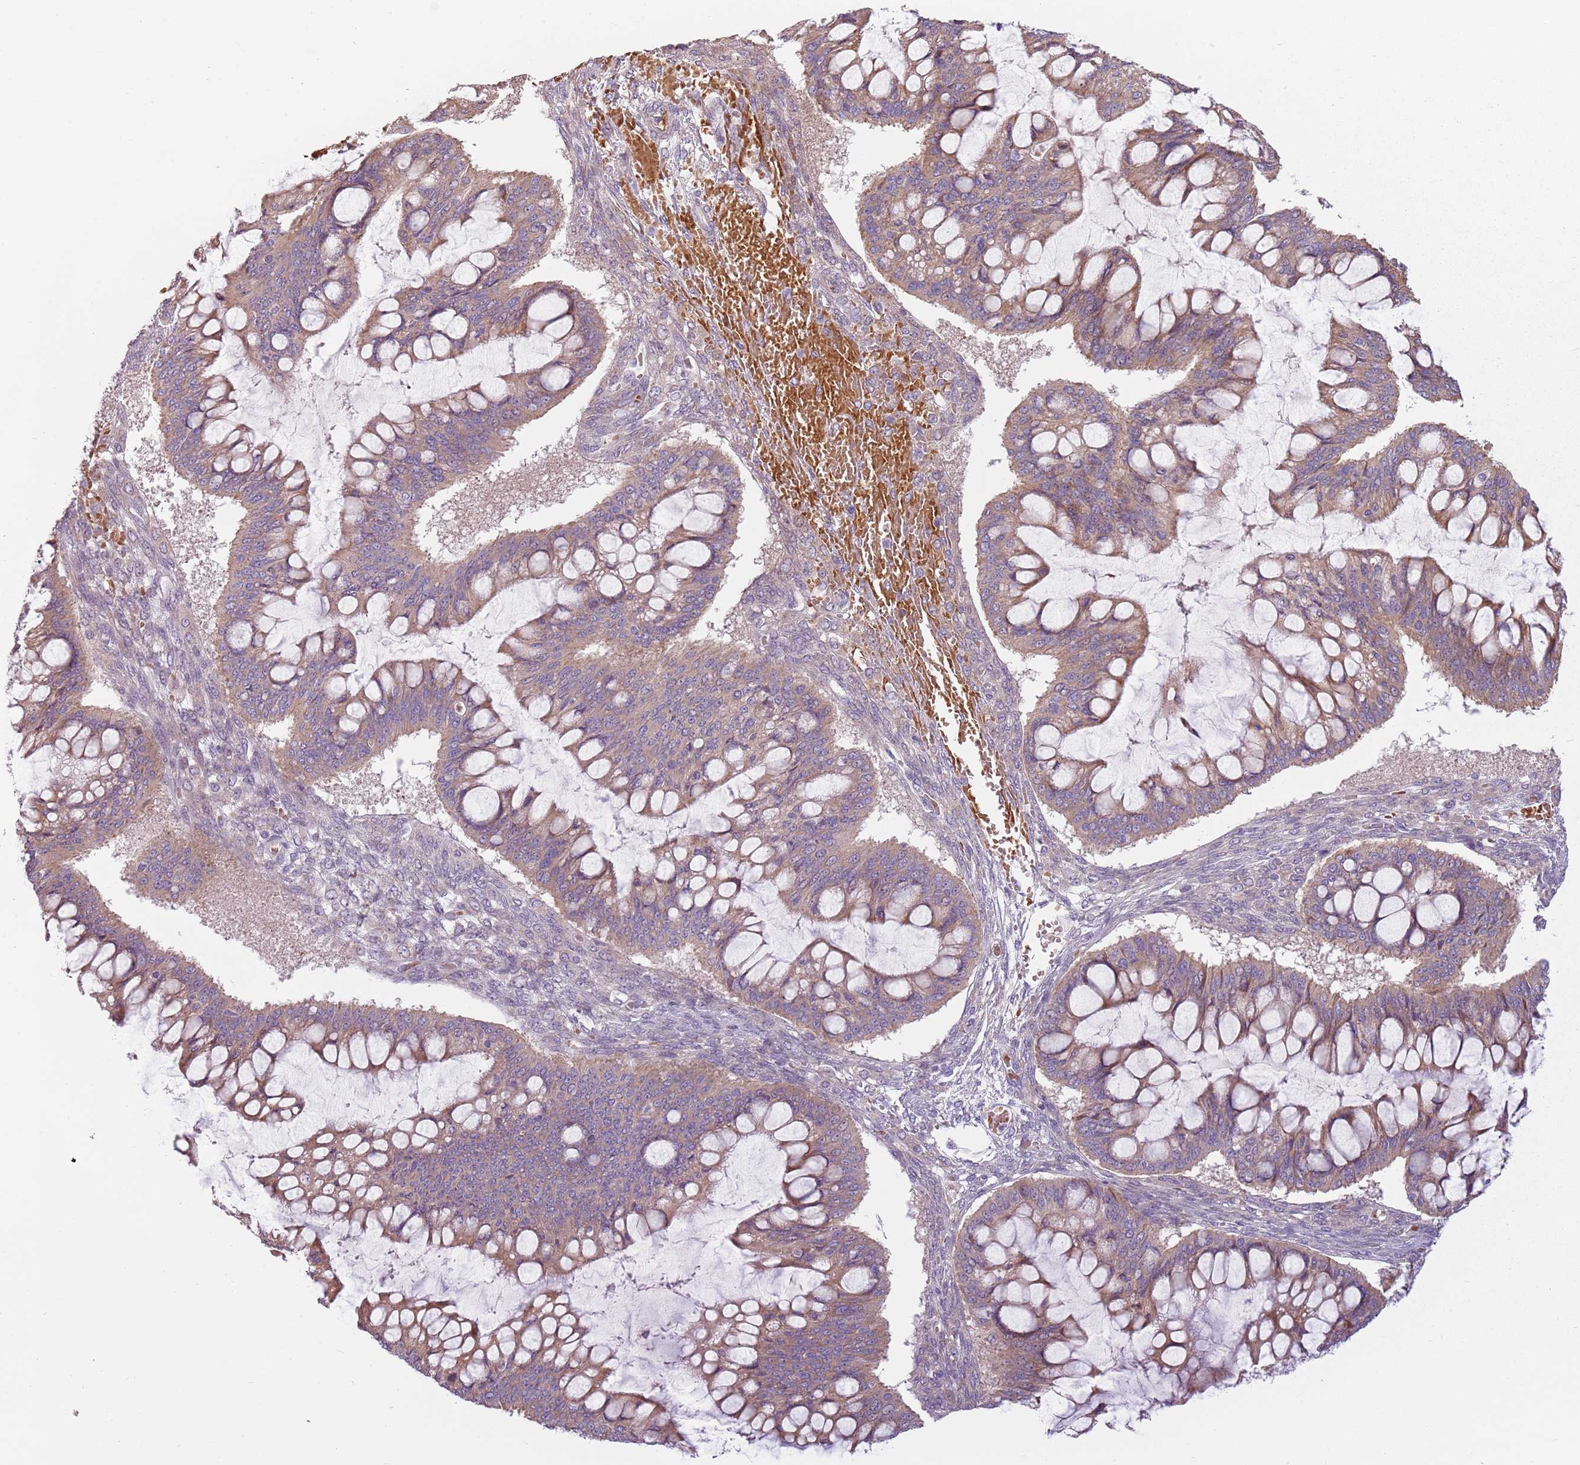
{"staining": {"intensity": "moderate", "quantity": ">75%", "location": "cytoplasmic/membranous"}, "tissue": "ovarian cancer", "cell_type": "Tumor cells", "image_type": "cancer", "snomed": [{"axis": "morphology", "description": "Cystadenocarcinoma, mucinous, NOS"}, {"axis": "topography", "description": "Ovary"}], "caption": "Immunohistochemical staining of ovarian cancer displays moderate cytoplasmic/membranous protein staining in about >75% of tumor cells.", "gene": "HSPA14", "patient": {"sex": "female", "age": 73}}